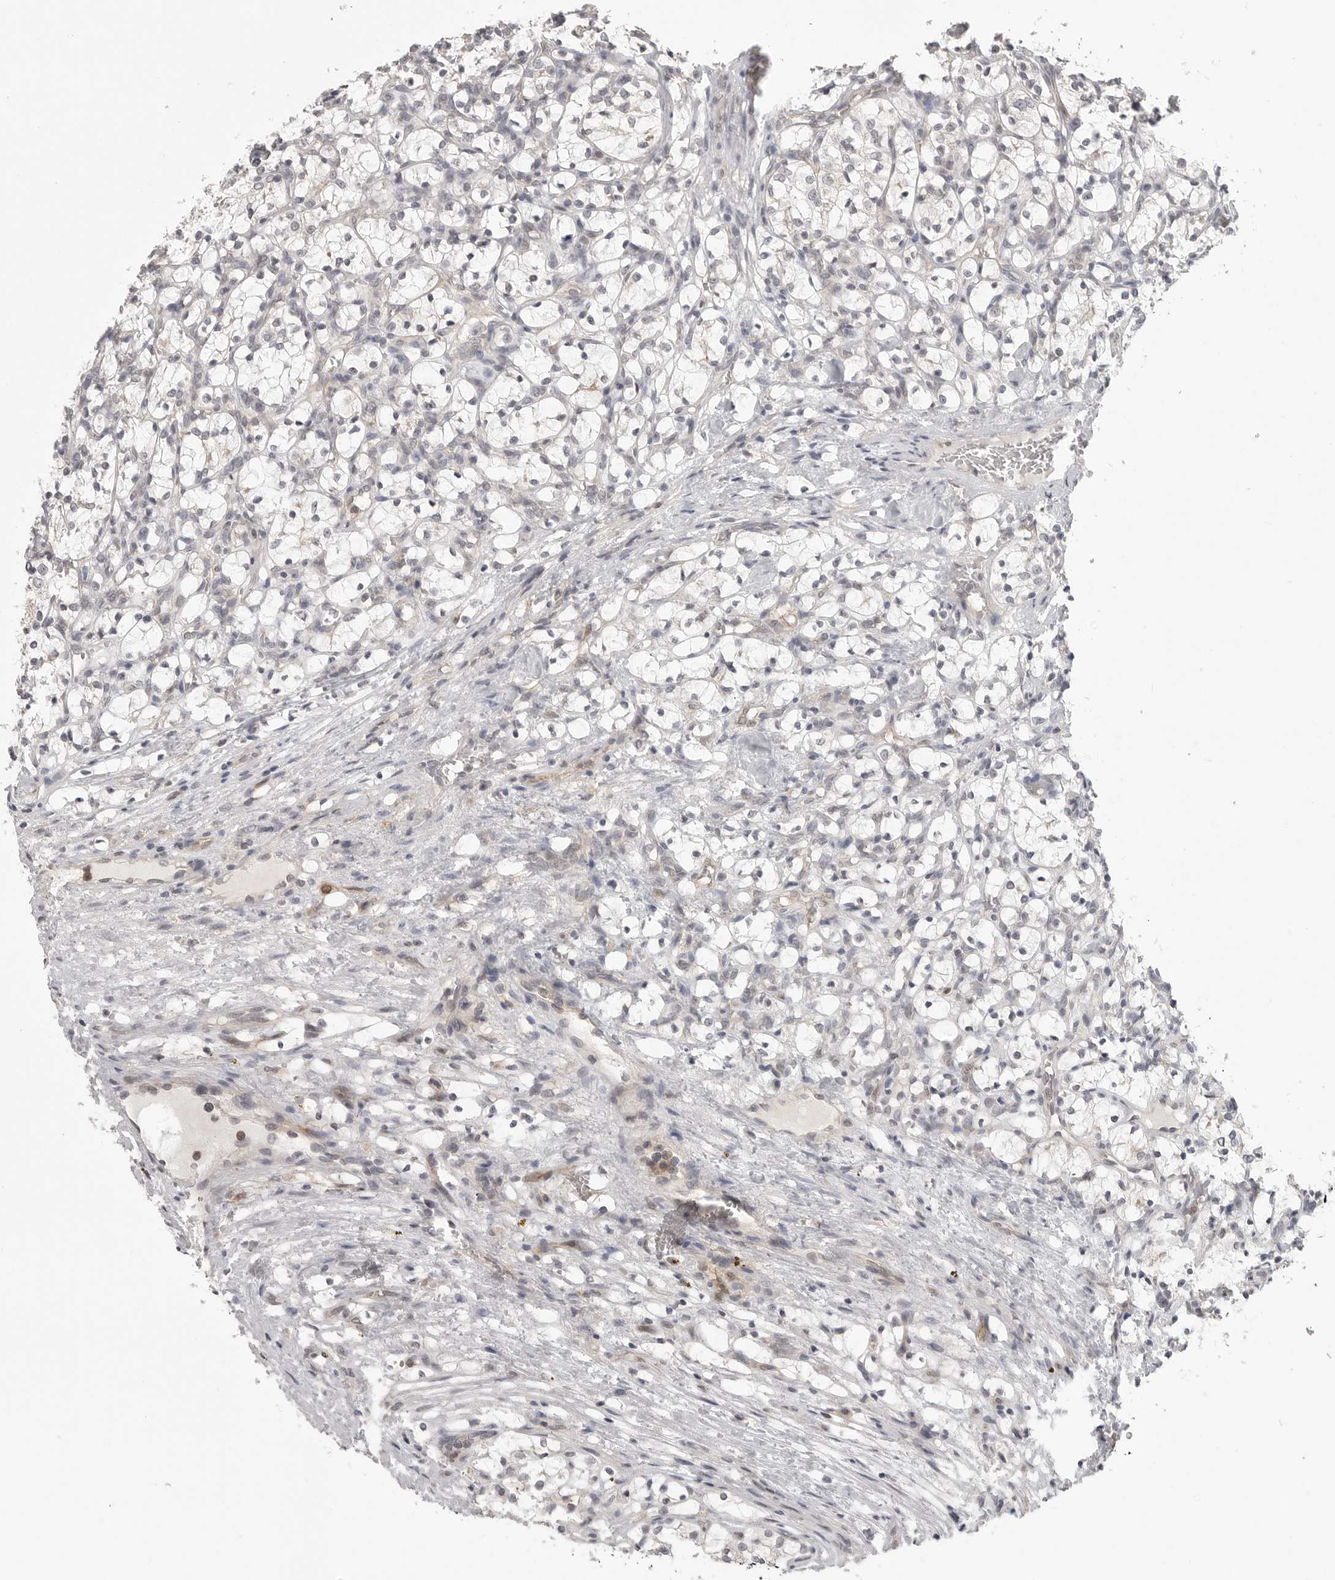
{"staining": {"intensity": "negative", "quantity": "none", "location": "none"}, "tissue": "renal cancer", "cell_type": "Tumor cells", "image_type": "cancer", "snomed": [{"axis": "morphology", "description": "Adenocarcinoma, NOS"}, {"axis": "topography", "description": "Kidney"}], "caption": "This is an IHC photomicrograph of renal adenocarcinoma. There is no staining in tumor cells.", "gene": "IFNGR1", "patient": {"sex": "female", "age": 69}}